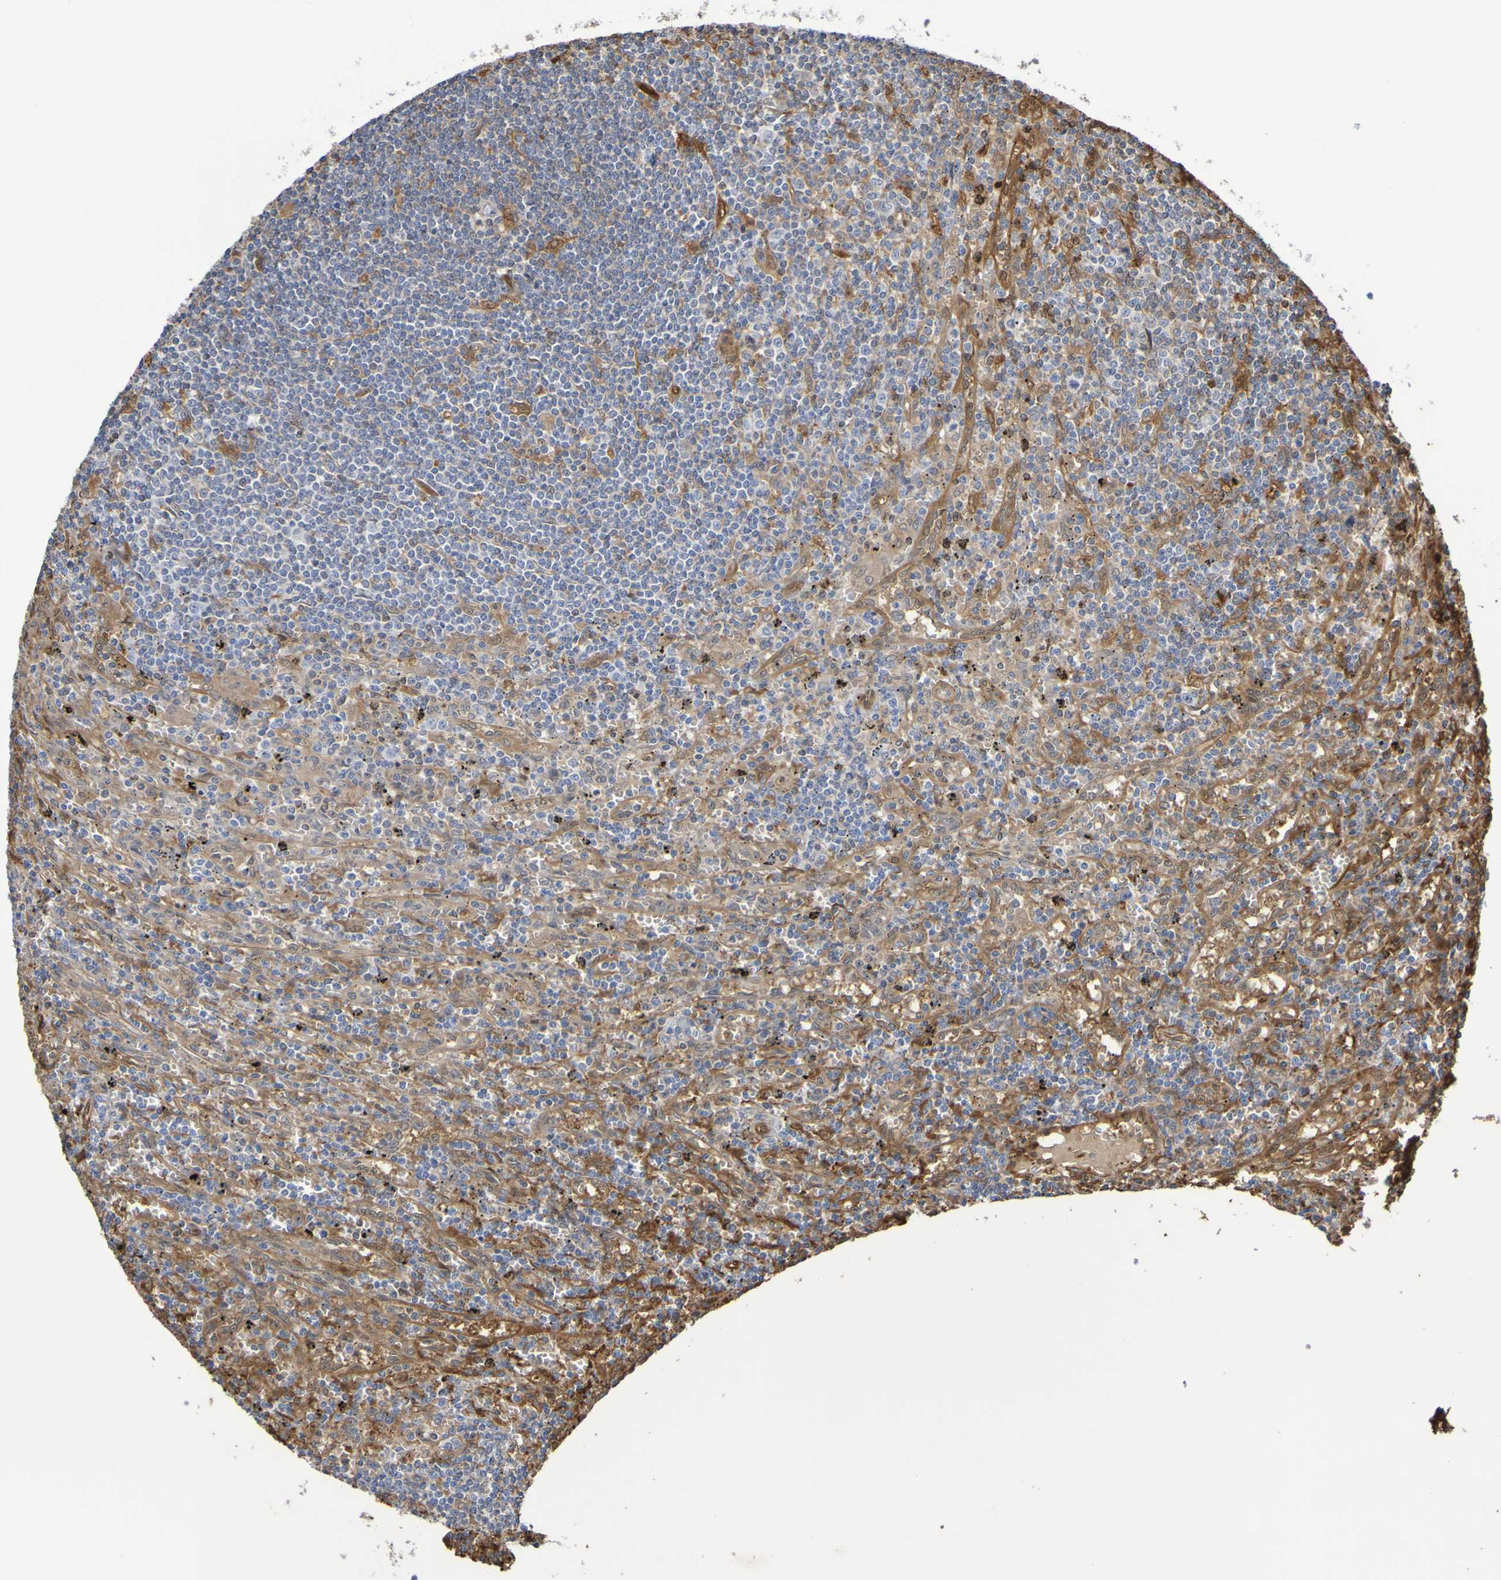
{"staining": {"intensity": "weak", "quantity": "<25%", "location": "cytoplasmic/membranous"}, "tissue": "lymphoma", "cell_type": "Tumor cells", "image_type": "cancer", "snomed": [{"axis": "morphology", "description": "Malignant lymphoma, non-Hodgkin's type, Low grade"}, {"axis": "topography", "description": "Spleen"}], "caption": "The photomicrograph exhibits no significant staining in tumor cells of lymphoma.", "gene": "SERPINB6", "patient": {"sex": "male", "age": 76}}